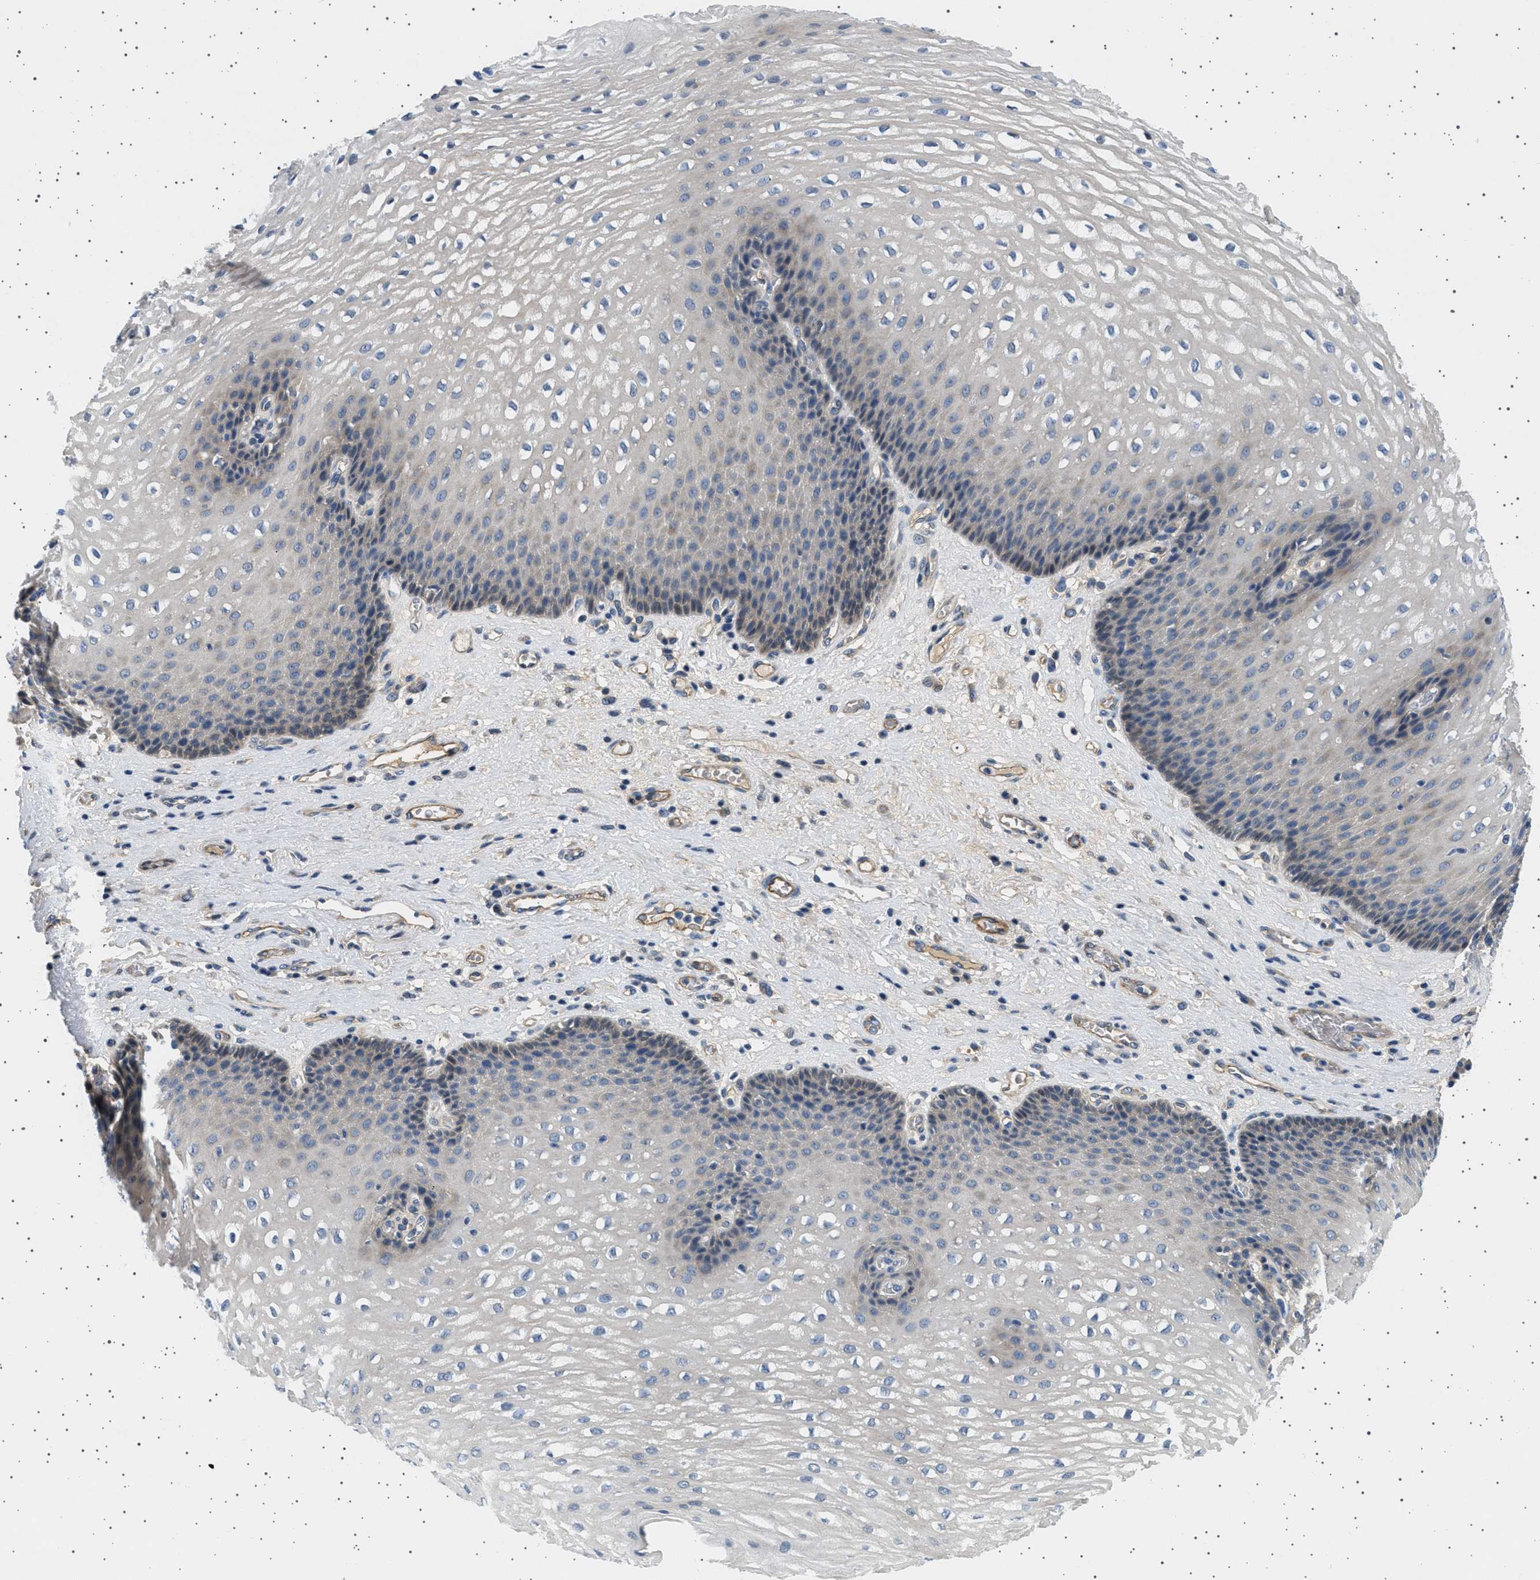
{"staining": {"intensity": "weak", "quantity": "<25%", "location": "cytoplasmic/membranous"}, "tissue": "esophagus", "cell_type": "Squamous epithelial cells", "image_type": "normal", "snomed": [{"axis": "morphology", "description": "Normal tissue, NOS"}, {"axis": "topography", "description": "Esophagus"}], "caption": "High power microscopy image of an immunohistochemistry (IHC) histopathology image of normal esophagus, revealing no significant positivity in squamous epithelial cells.", "gene": "PLPP6", "patient": {"sex": "male", "age": 48}}